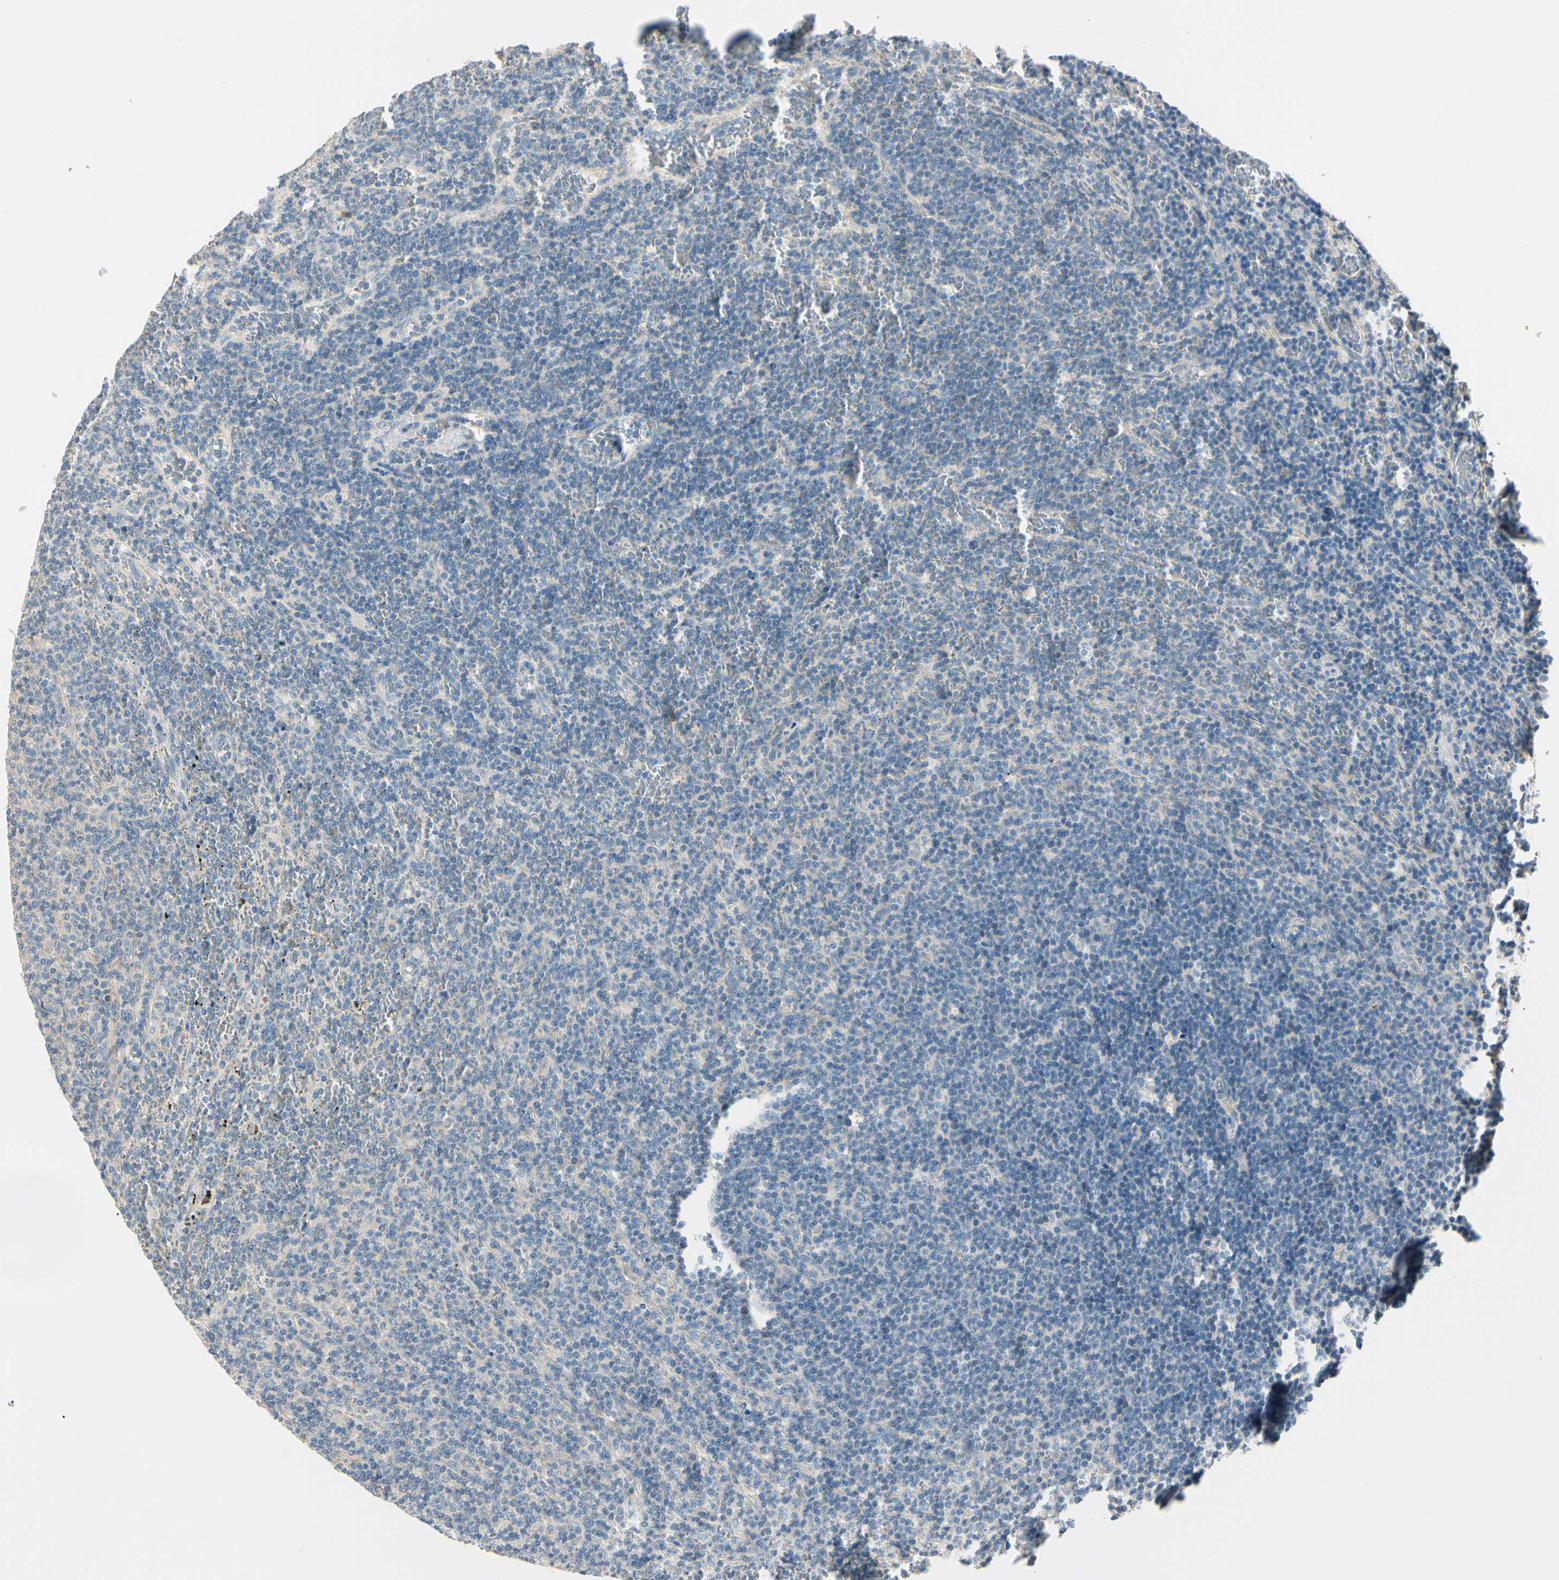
{"staining": {"intensity": "negative", "quantity": "none", "location": "none"}, "tissue": "lymphoma", "cell_type": "Tumor cells", "image_type": "cancer", "snomed": [{"axis": "morphology", "description": "Malignant lymphoma, non-Hodgkin's type, Low grade"}, {"axis": "topography", "description": "Spleen"}], "caption": "Immunohistochemistry image of human low-grade malignant lymphoma, non-Hodgkin's type stained for a protein (brown), which reveals no expression in tumor cells.", "gene": "DUSP12", "patient": {"sex": "female", "age": 50}}